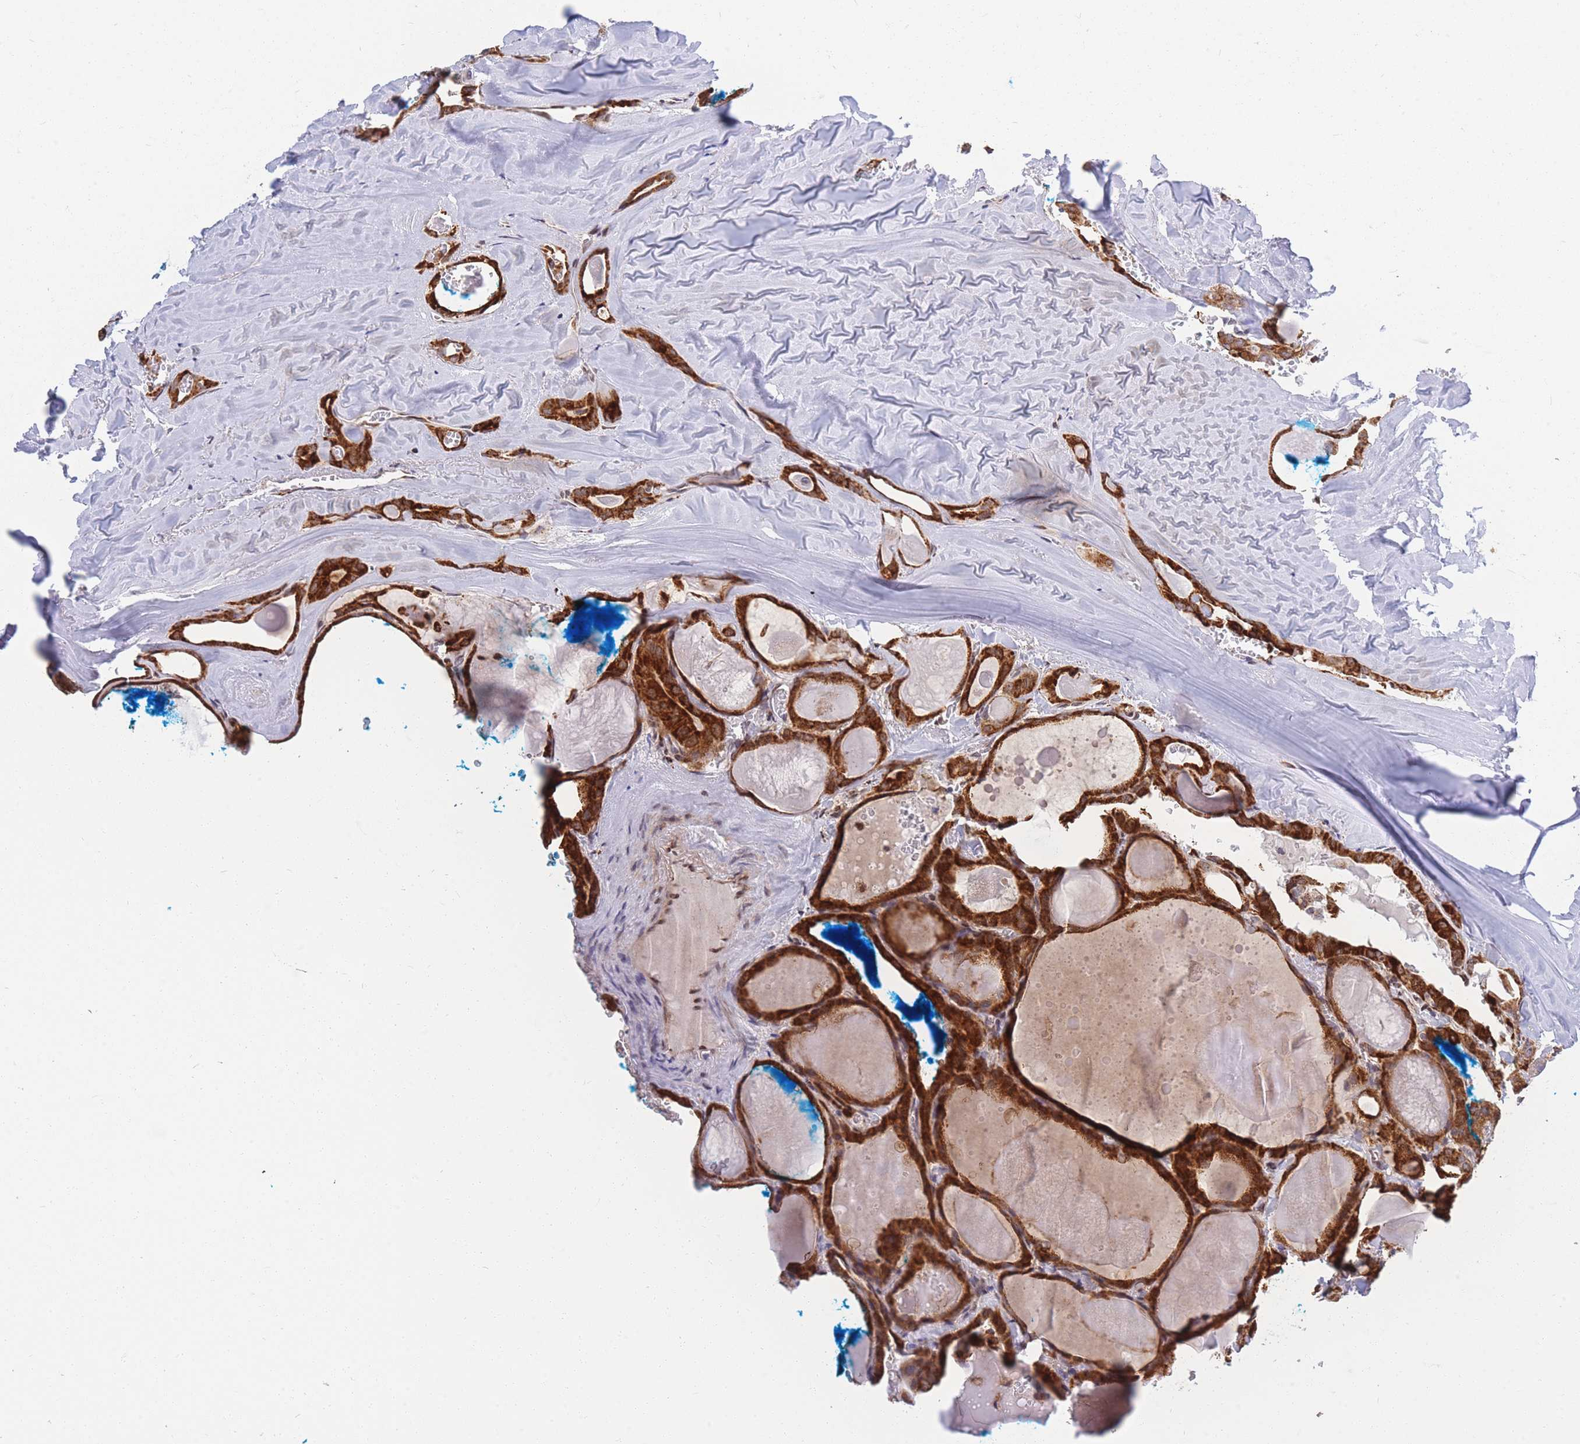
{"staining": {"intensity": "strong", "quantity": ">75%", "location": "cytoplasmic/membranous"}, "tissue": "thyroid cancer", "cell_type": "Tumor cells", "image_type": "cancer", "snomed": [{"axis": "morphology", "description": "Papillary adenocarcinoma, NOS"}, {"axis": "topography", "description": "Thyroid gland"}], "caption": "Protein staining reveals strong cytoplasmic/membranous positivity in about >75% of tumor cells in thyroid cancer.", "gene": "MOB4", "patient": {"sex": "male", "age": 52}}